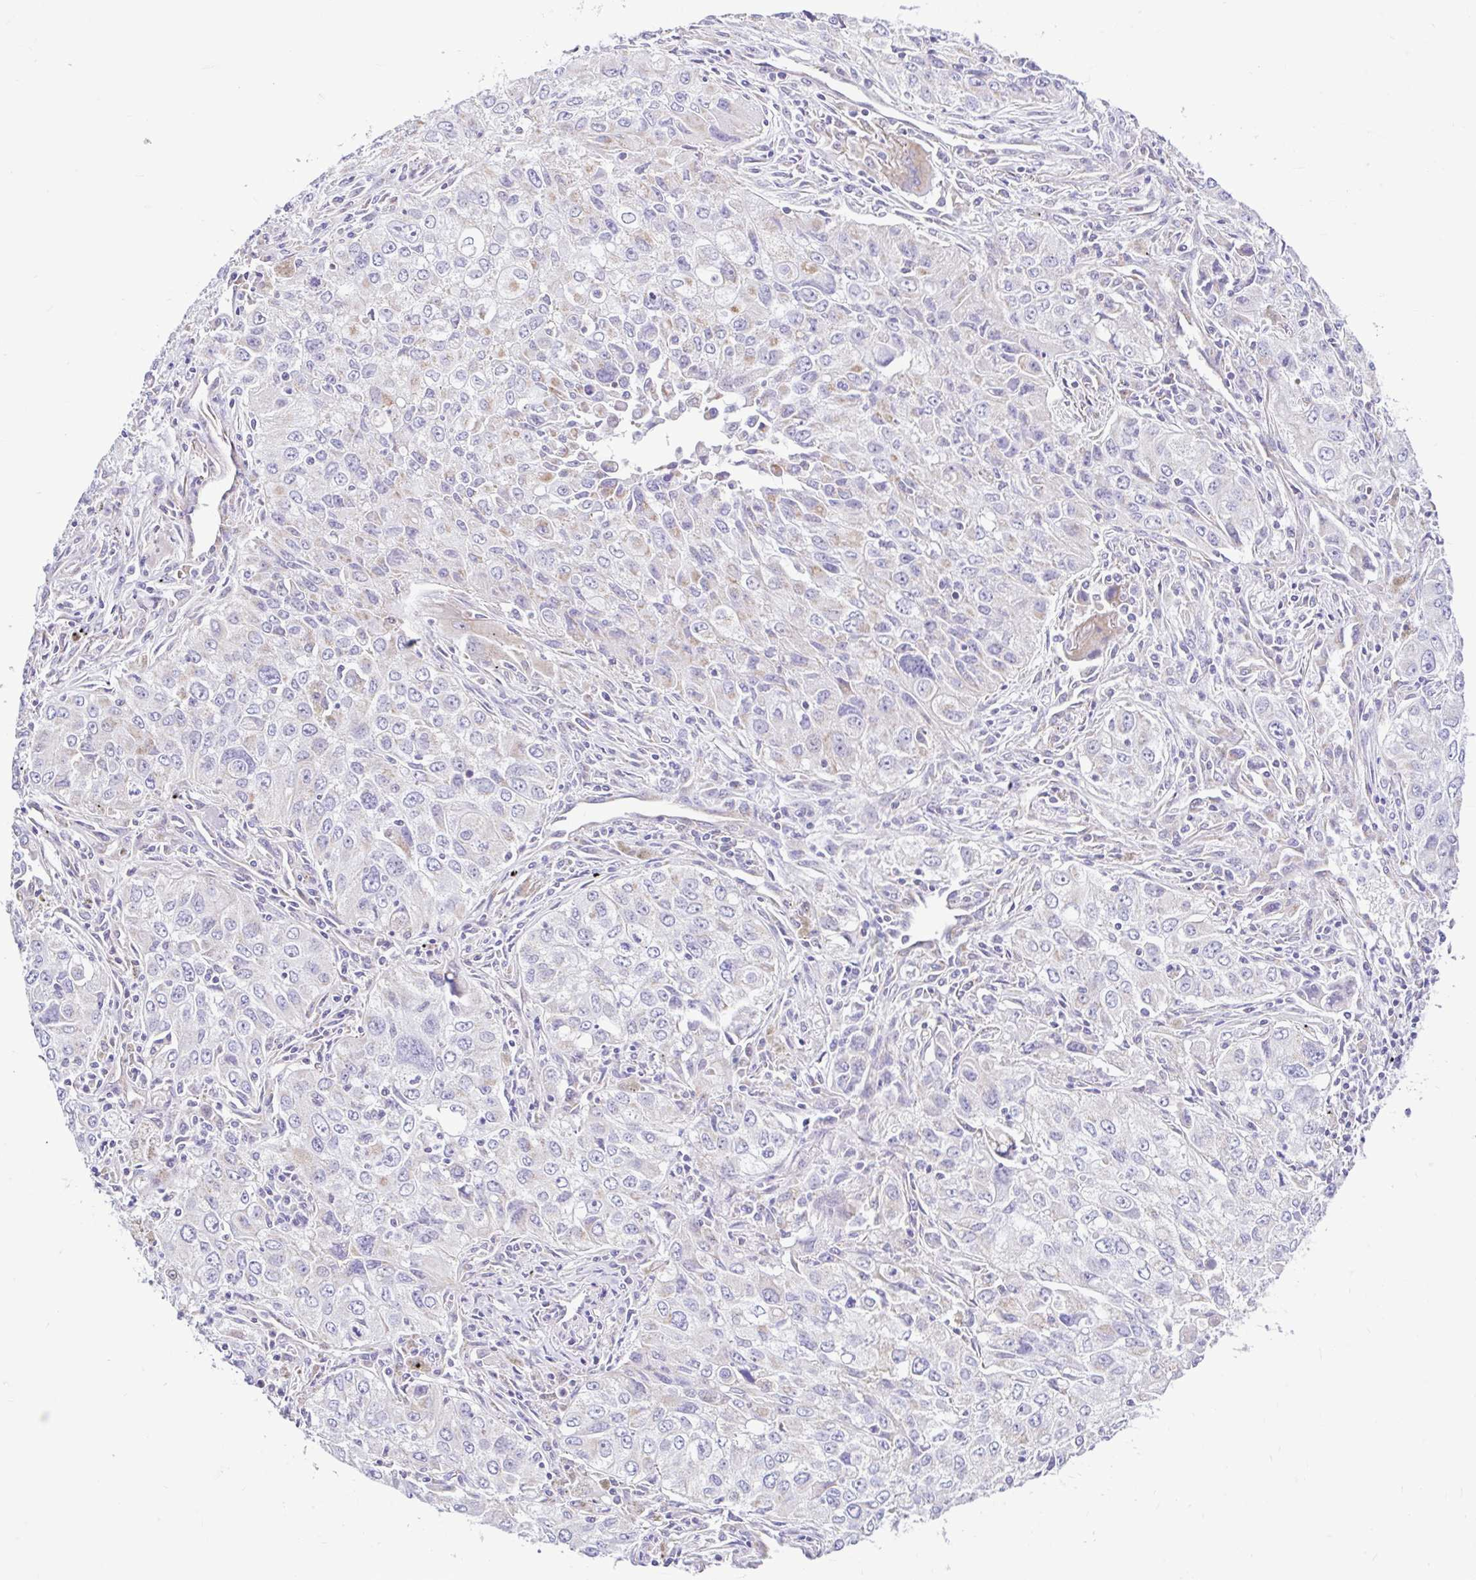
{"staining": {"intensity": "negative", "quantity": "none", "location": "none"}, "tissue": "lung cancer", "cell_type": "Tumor cells", "image_type": "cancer", "snomed": [{"axis": "morphology", "description": "Adenocarcinoma, NOS"}, {"axis": "morphology", "description": "Adenocarcinoma, metastatic, NOS"}, {"axis": "topography", "description": "Lymph node"}, {"axis": "topography", "description": "Lung"}], "caption": "Lung cancer stained for a protein using immunohistochemistry (IHC) reveals no staining tumor cells.", "gene": "NDUFS2", "patient": {"sex": "female", "age": 42}}